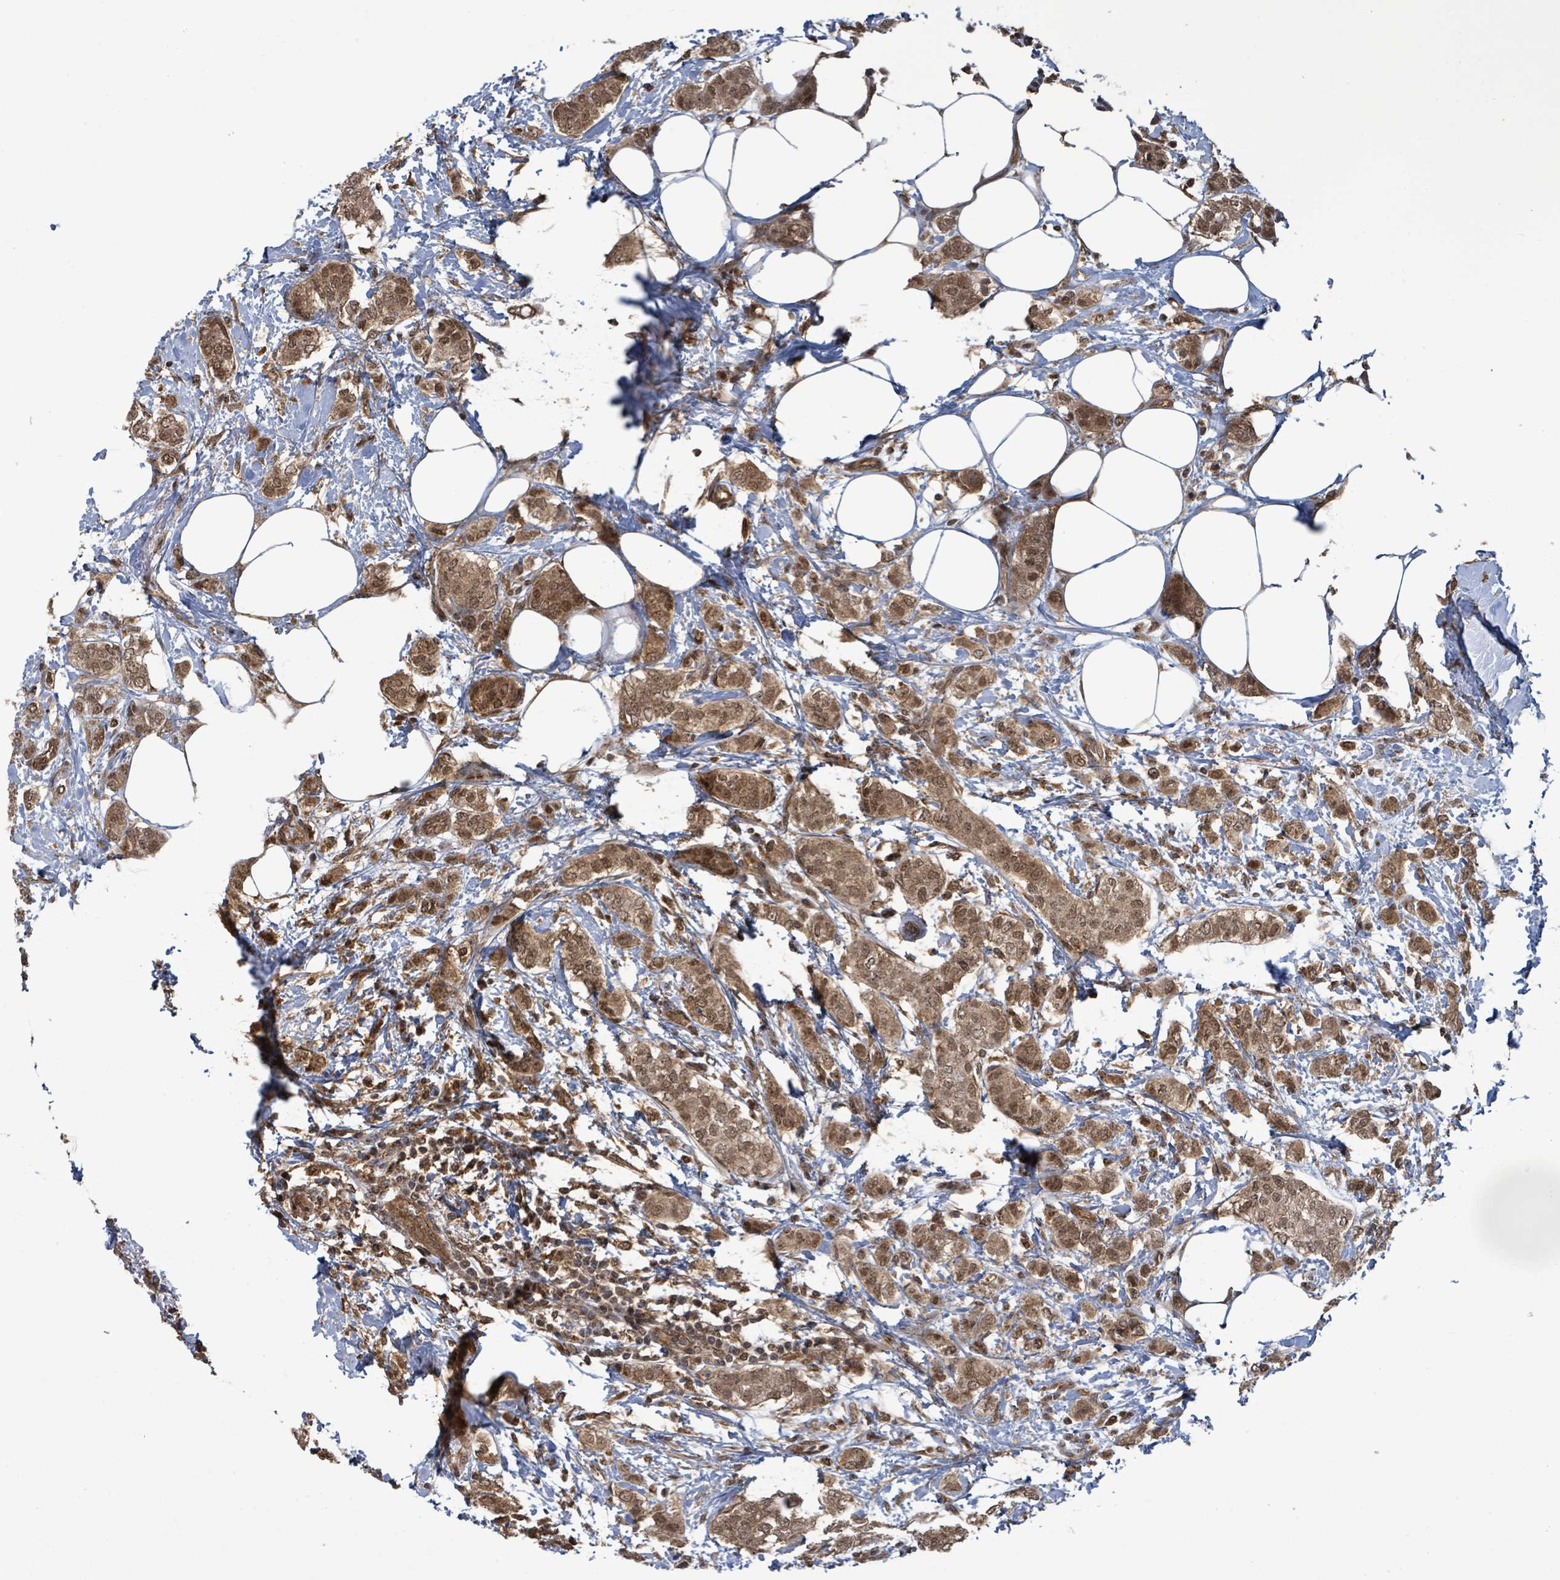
{"staining": {"intensity": "moderate", "quantity": ">75%", "location": "cytoplasmic/membranous,nuclear"}, "tissue": "breast cancer", "cell_type": "Tumor cells", "image_type": "cancer", "snomed": [{"axis": "morphology", "description": "Duct carcinoma"}, {"axis": "topography", "description": "Breast"}], "caption": "A medium amount of moderate cytoplasmic/membranous and nuclear positivity is identified in approximately >75% of tumor cells in breast cancer (infiltrating ductal carcinoma) tissue. (DAB = brown stain, brightfield microscopy at high magnification).", "gene": "KLC1", "patient": {"sex": "female", "age": 72}}